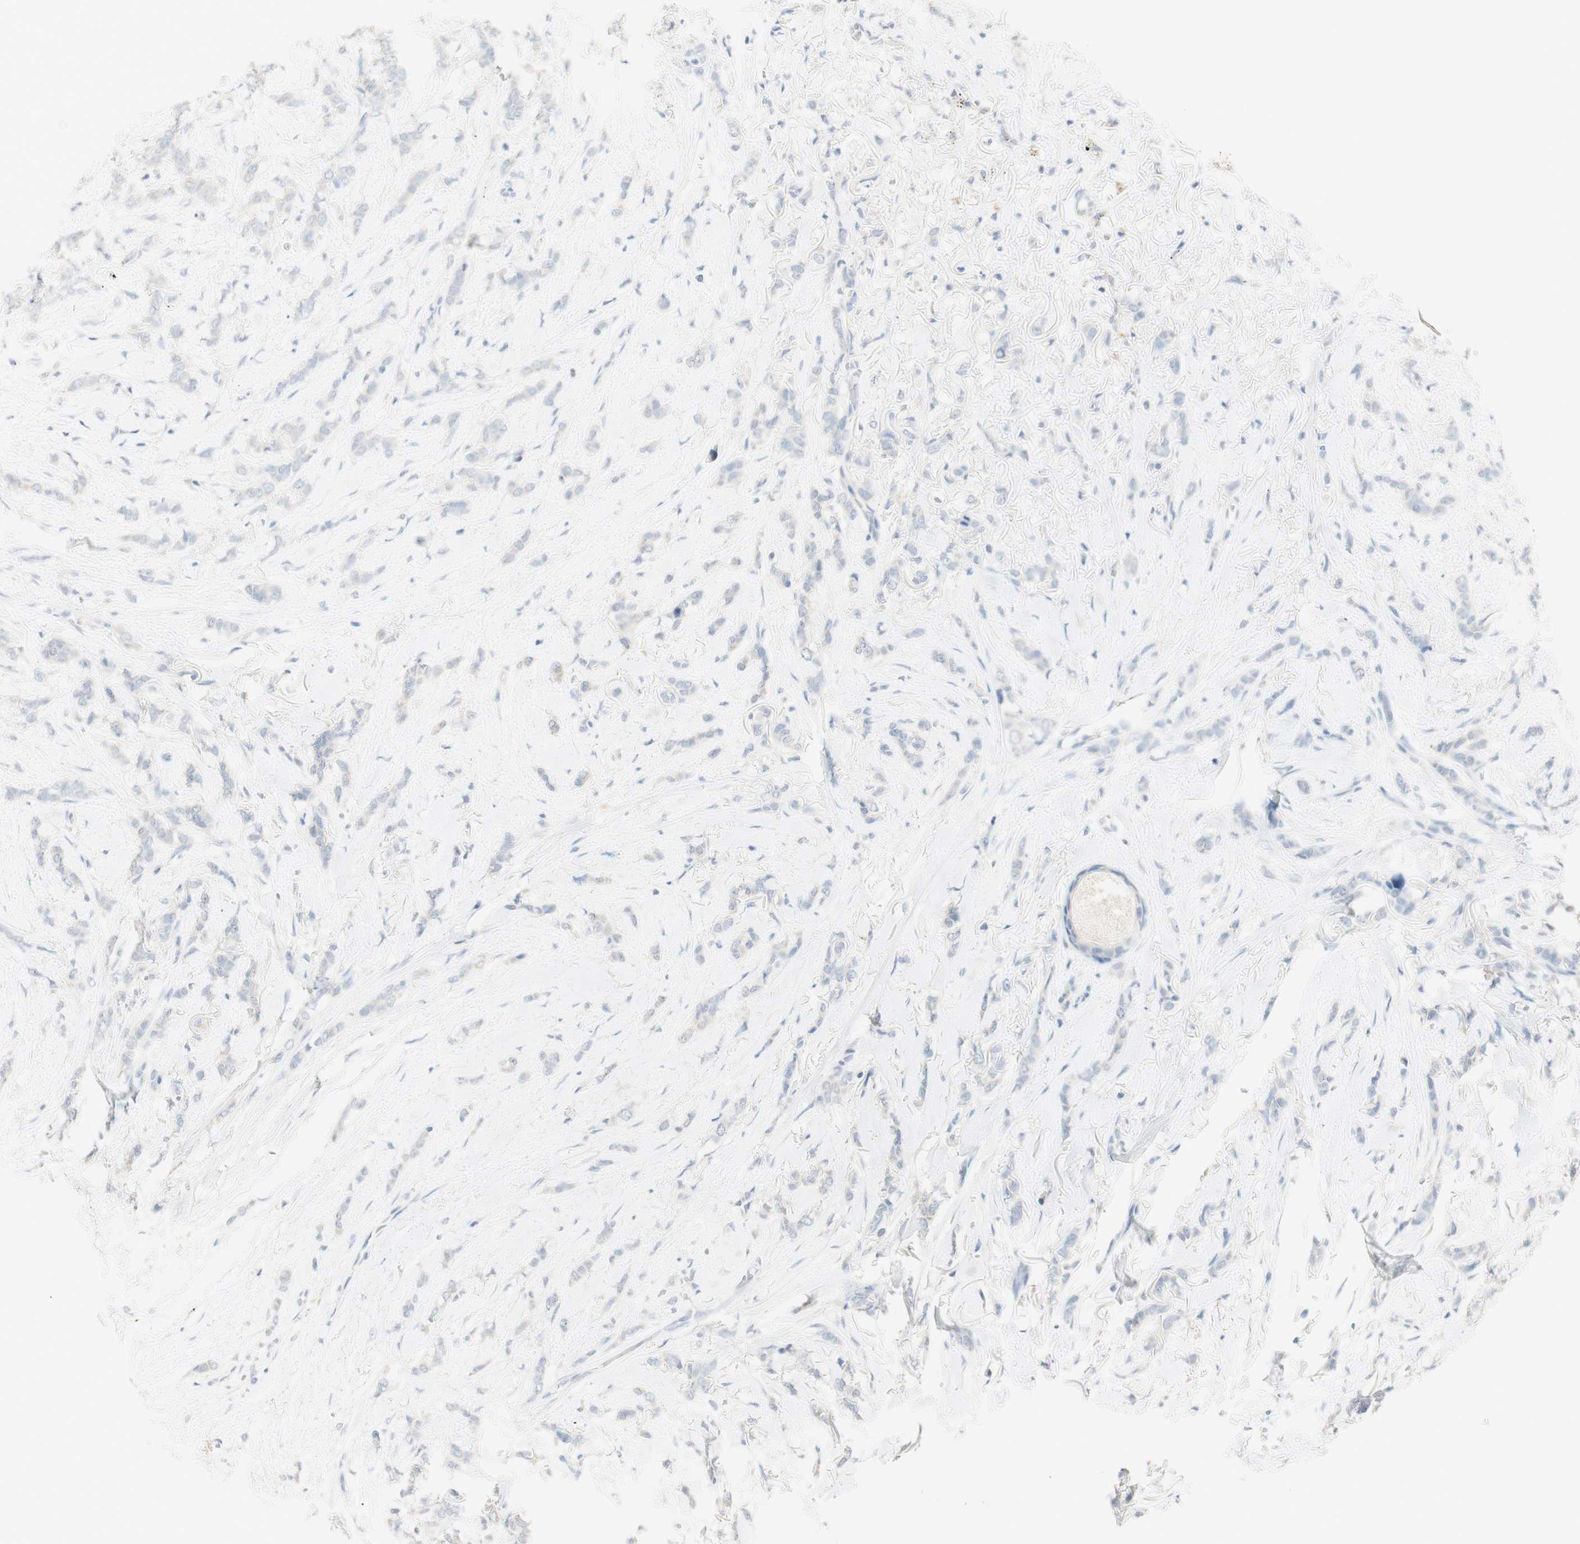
{"staining": {"intensity": "negative", "quantity": "none", "location": "none"}, "tissue": "breast cancer", "cell_type": "Tumor cells", "image_type": "cancer", "snomed": [{"axis": "morphology", "description": "Lobular carcinoma"}, {"axis": "topography", "description": "Skin"}, {"axis": "topography", "description": "Breast"}], "caption": "High magnification brightfield microscopy of breast cancer (lobular carcinoma) stained with DAB (3,3'-diaminobenzidine) (brown) and counterstained with hematoxylin (blue): tumor cells show no significant expression.", "gene": "ART3", "patient": {"sex": "female", "age": 46}}